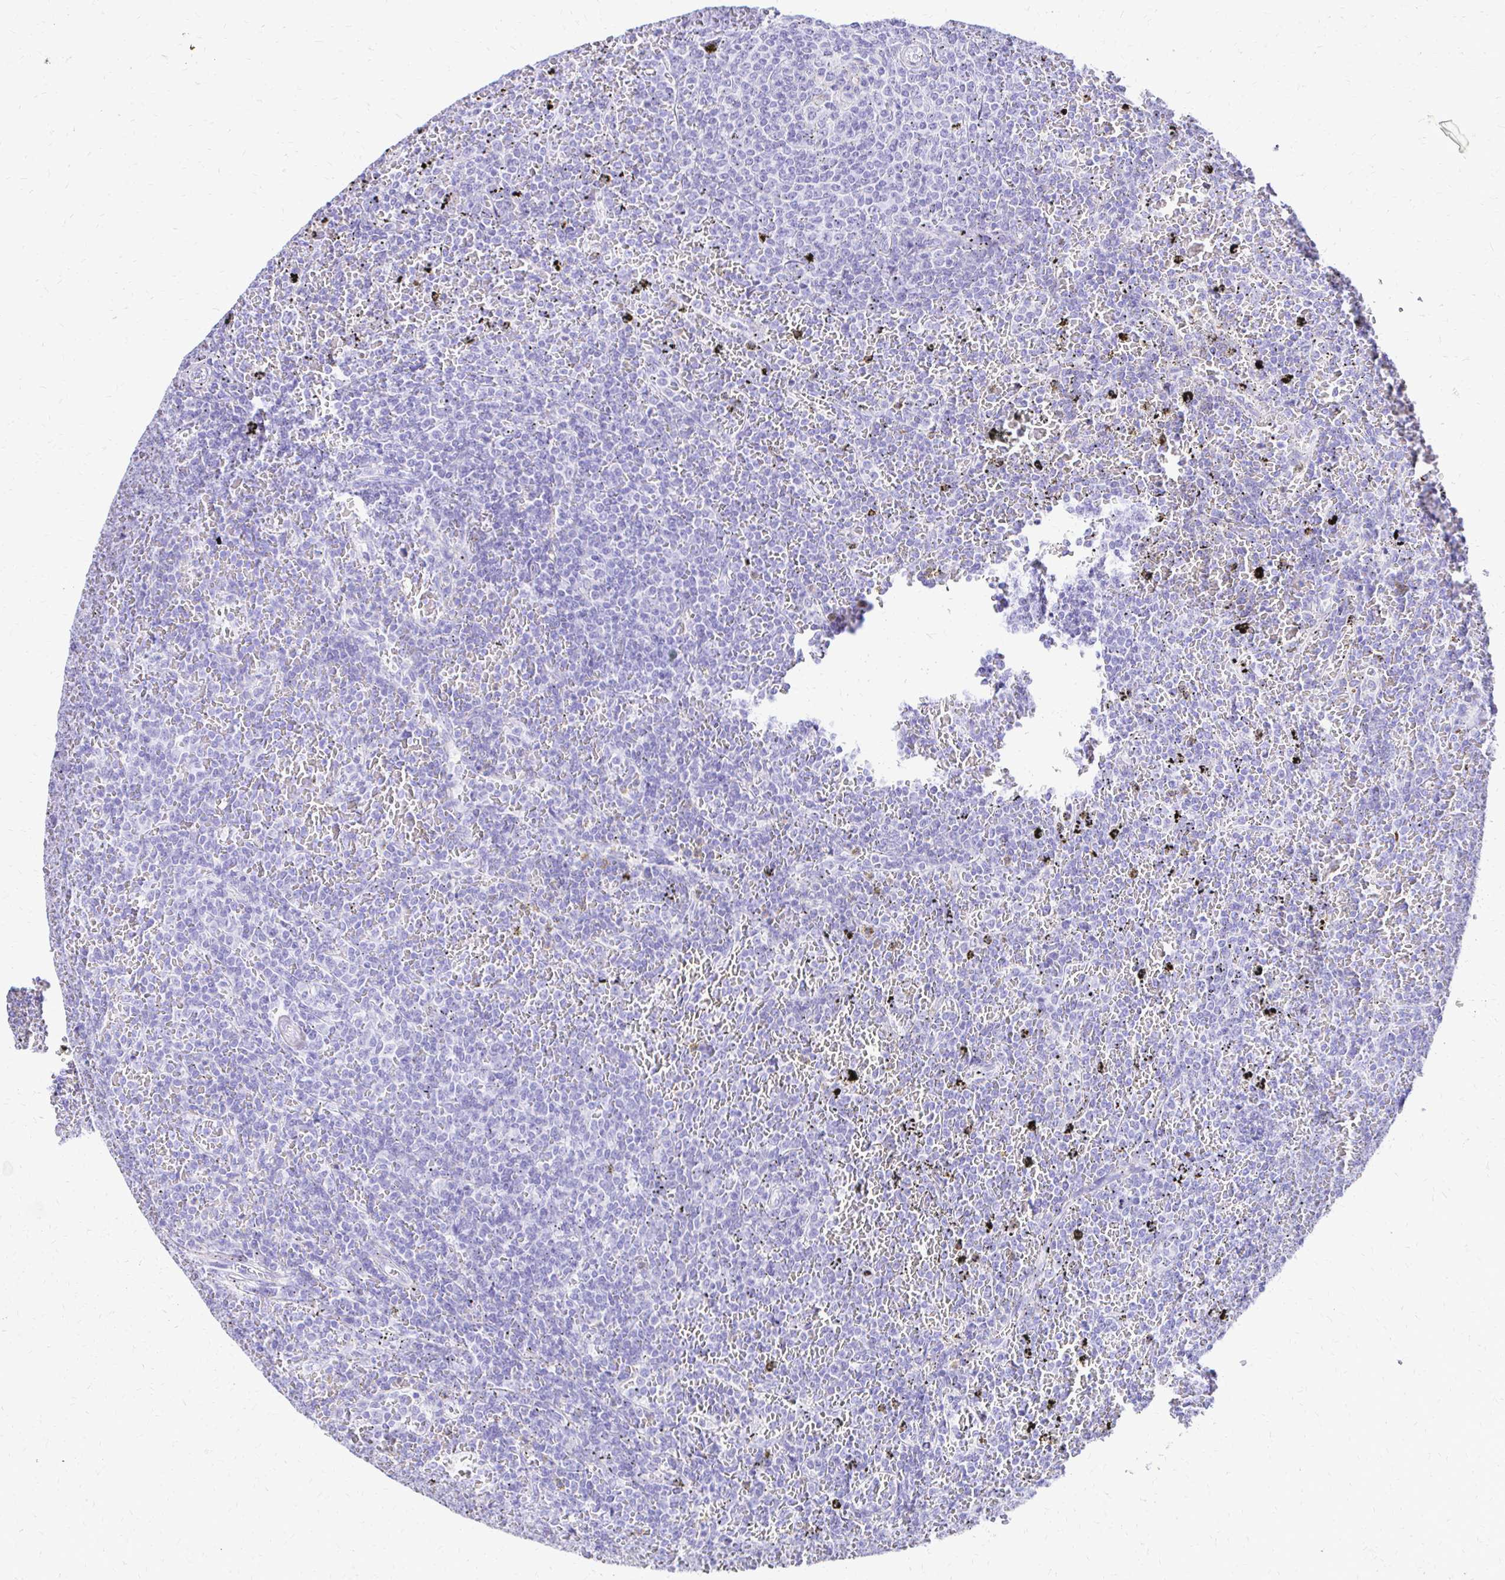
{"staining": {"intensity": "negative", "quantity": "none", "location": "none"}, "tissue": "lymphoma", "cell_type": "Tumor cells", "image_type": "cancer", "snomed": [{"axis": "morphology", "description": "Malignant lymphoma, non-Hodgkin's type, Low grade"}, {"axis": "topography", "description": "Spleen"}], "caption": "There is no significant positivity in tumor cells of low-grade malignant lymphoma, non-Hodgkin's type.", "gene": "S100G", "patient": {"sex": "female", "age": 77}}